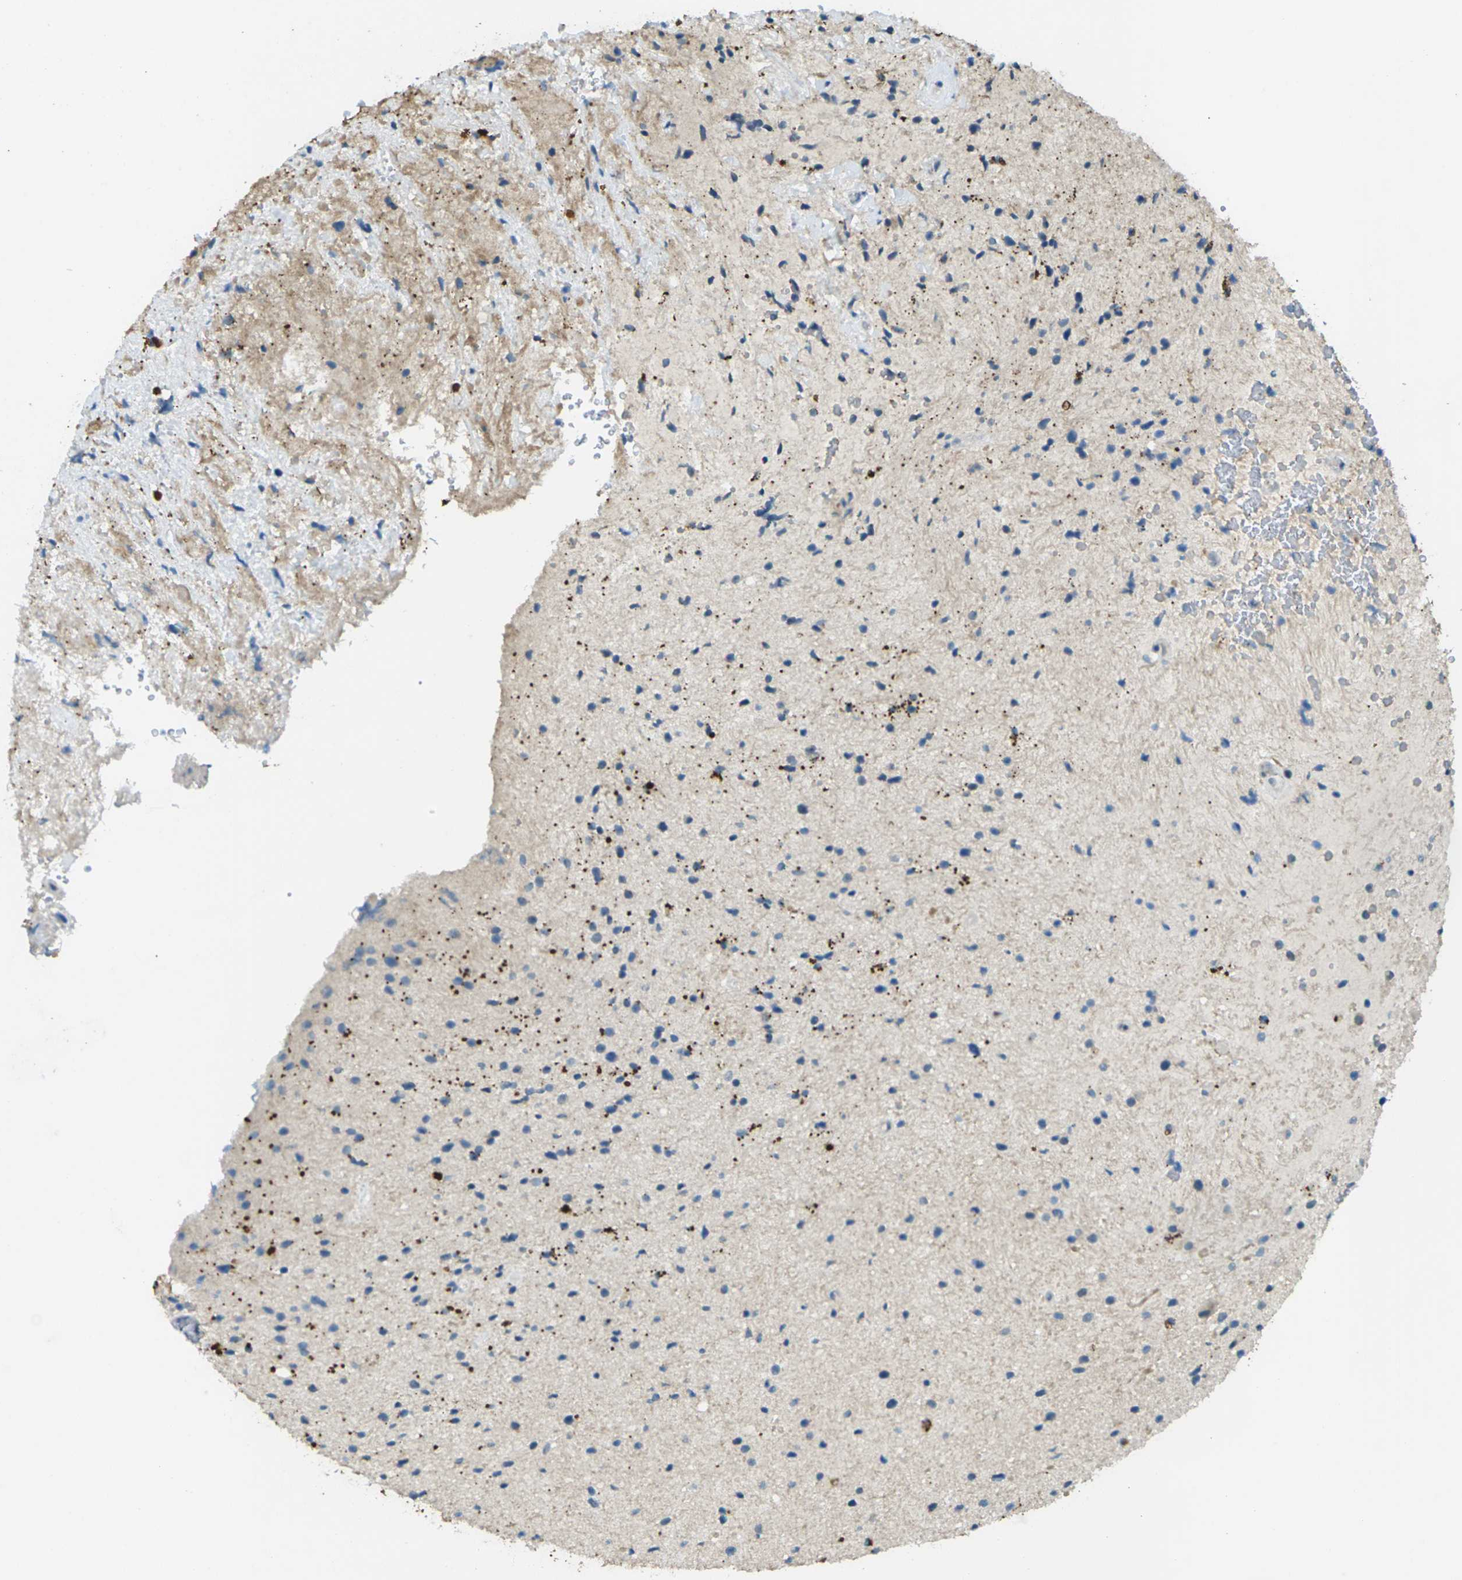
{"staining": {"intensity": "moderate", "quantity": "<25%", "location": "cytoplasmic/membranous"}, "tissue": "glioma", "cell_type": "Tumor cells", "image_type": "cancer", "snomed": [{"axis": "morphology", "description": "Glioma, malignant, High grade"}, {"axis": "topography", "description": "Brain"}], "caption": "The immunohistochemical stain highlights moderate cytoplasmic/membranous staining in tumor cells of malignant glioma (high-grade) tissue.", "gene": "SIGLEC14", "patient": {"sex": "male", "age": 33}}